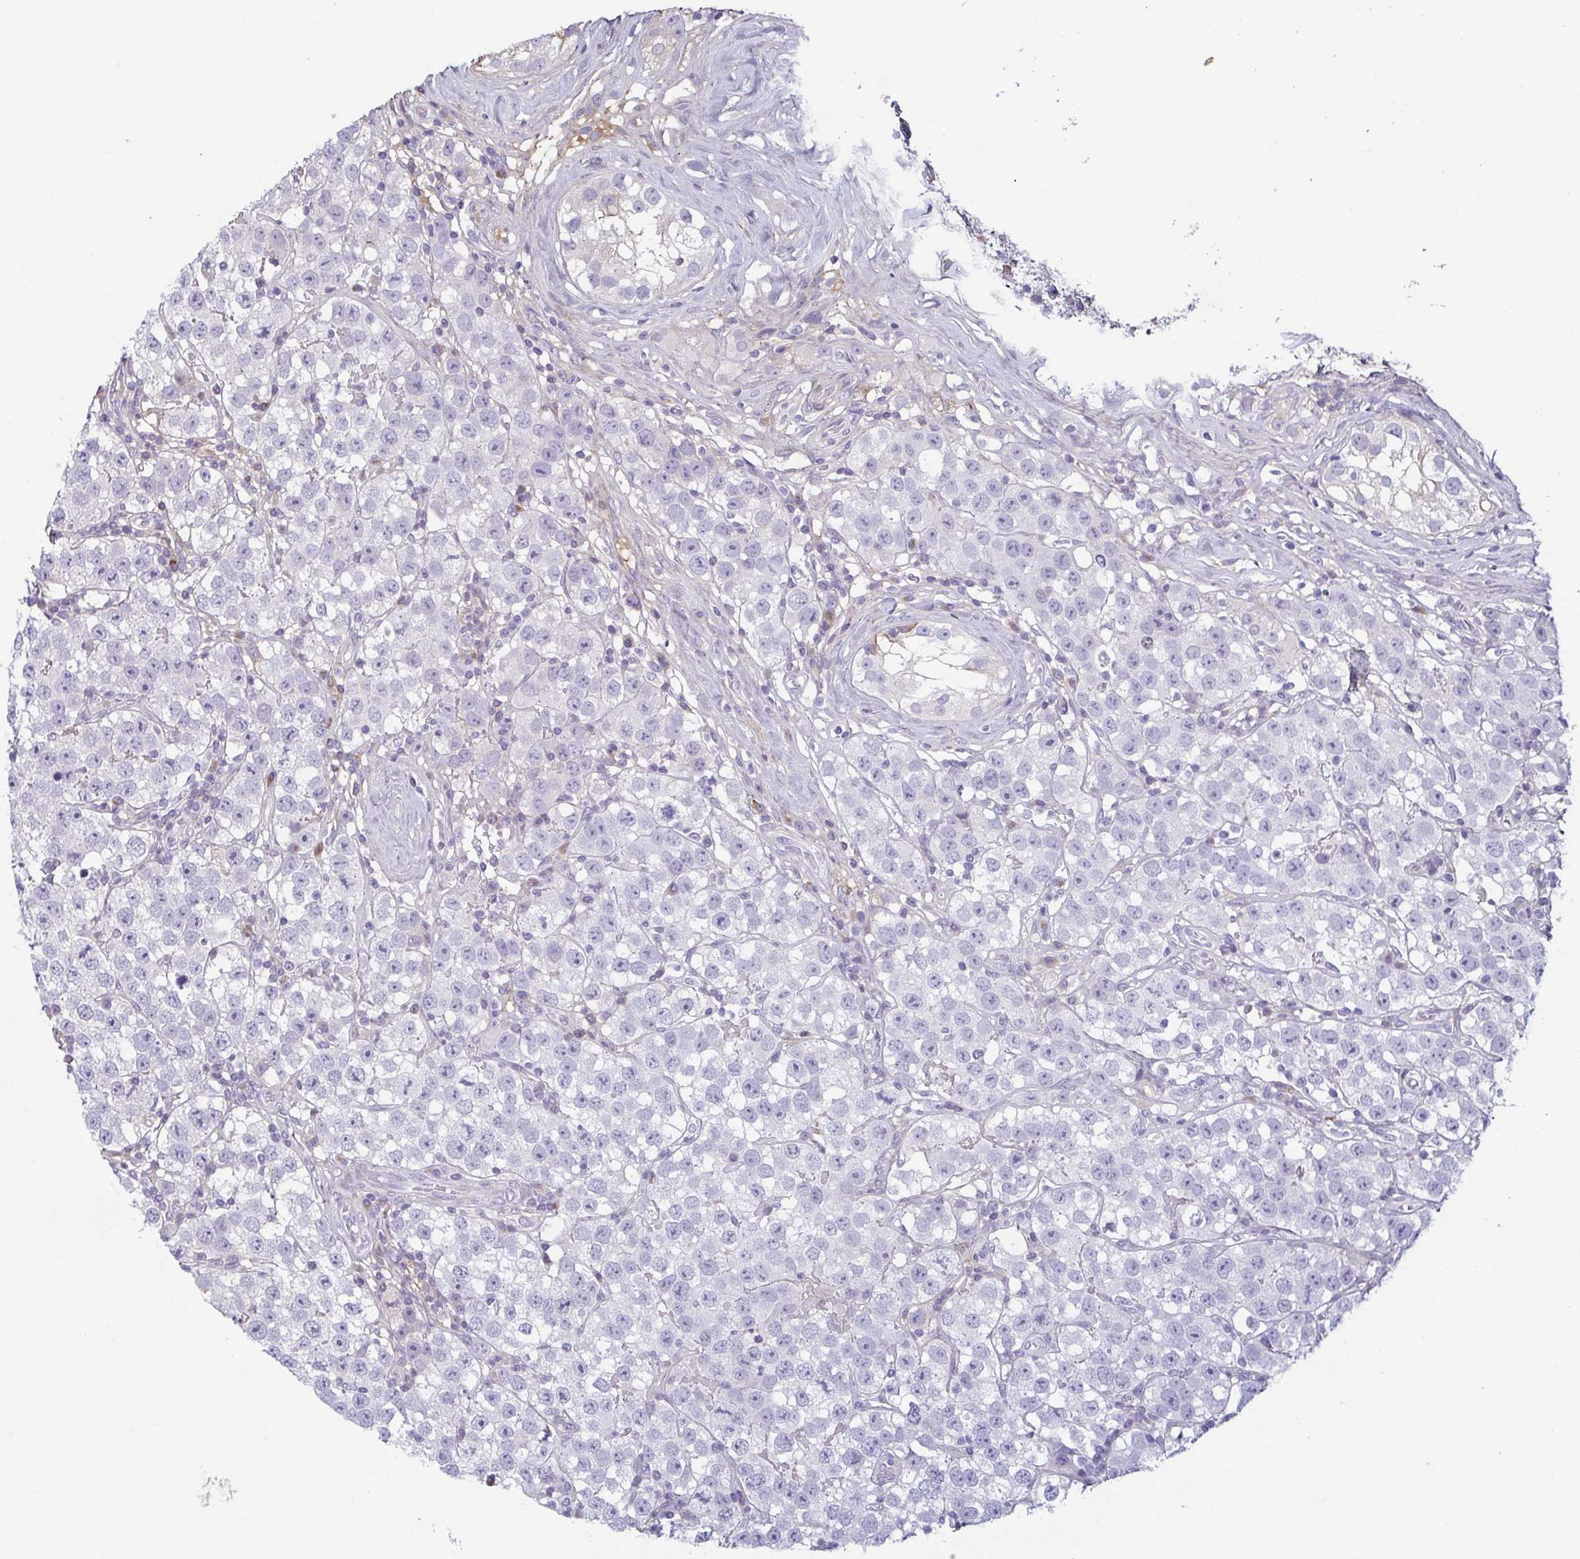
{"staining": {"intensity": "negative", "quantity": "none", "location": "none"}, "tissue": "testis cancer", "cell_type": "Tumor cells", "image_type": "cancer", "snomed": [{"axis": "morphology", "description": "Seminoma, NOS"}, {"axis": "topography", "description": "Testis"}], "caption": "This is an immunohistochemistry (IHC) micrograph of testis seminoma. There is no expression in tumor cells.", "gene": "ECM1", "patient": {"sex": "male", "age": 34}}